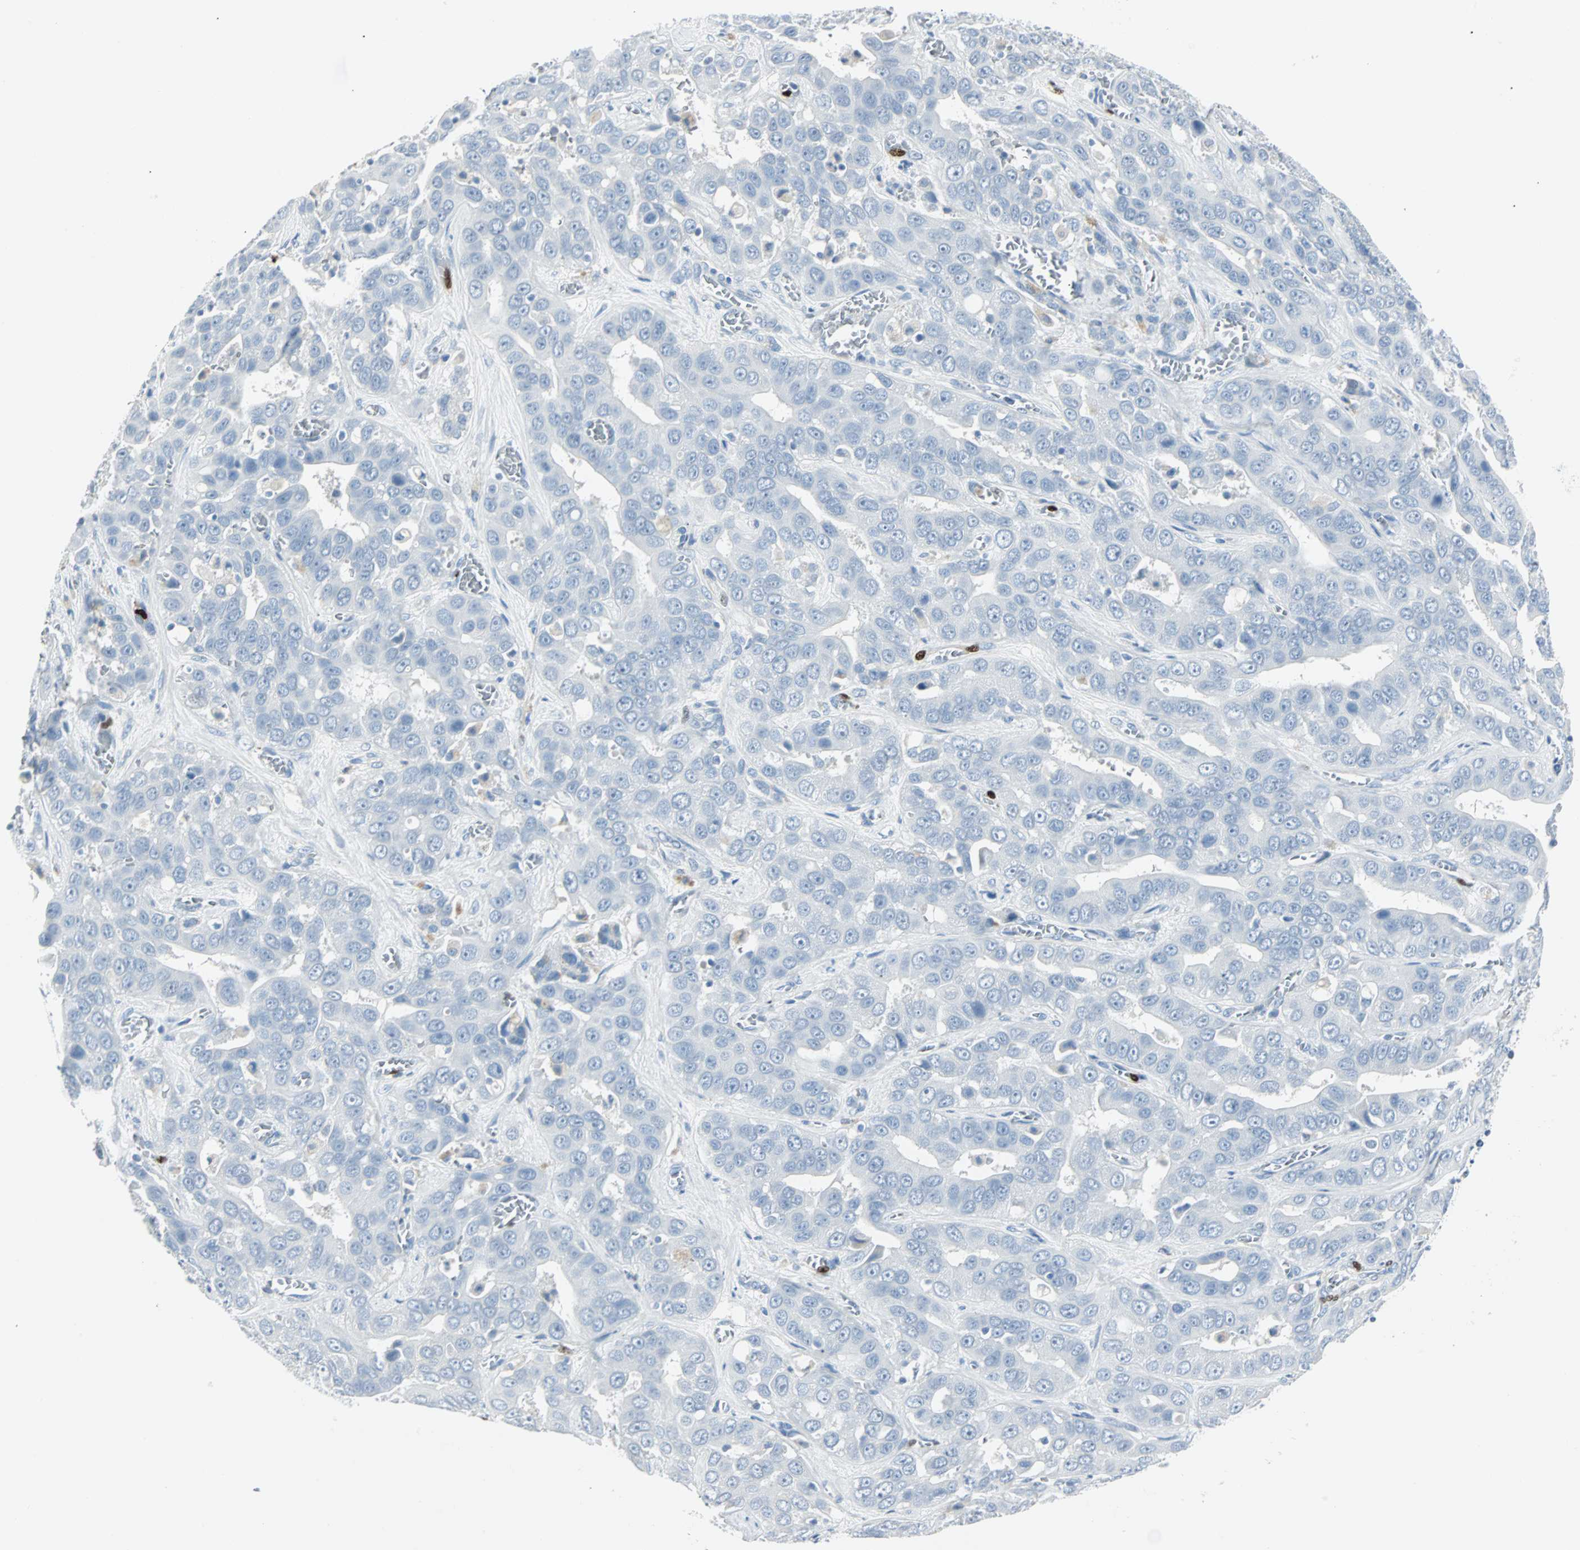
{"staining": {"intensity": "negative", "quantity": "none", "location": "none"}, "tissue": "liver cancer", "cell_type": "Tumor cells", "image_type": "cancer", "snomed": [{"axis": "morphology", "description": "Cholangiocarcinoma"}, {"axis": "topography", "description": "Liver"}], "caption": "Immunohistochemistry histopathology image of human cholangiocarcinoma (liver) stained for a protein (brown), which reveals no staining in tumor cells. (Brightfield microscopy of DAB (3,3'-diaminobenzidine) immunohistochemistry at high magnification).", "gene": "IL33", "patient": {"sex": "female", "age": 52}}